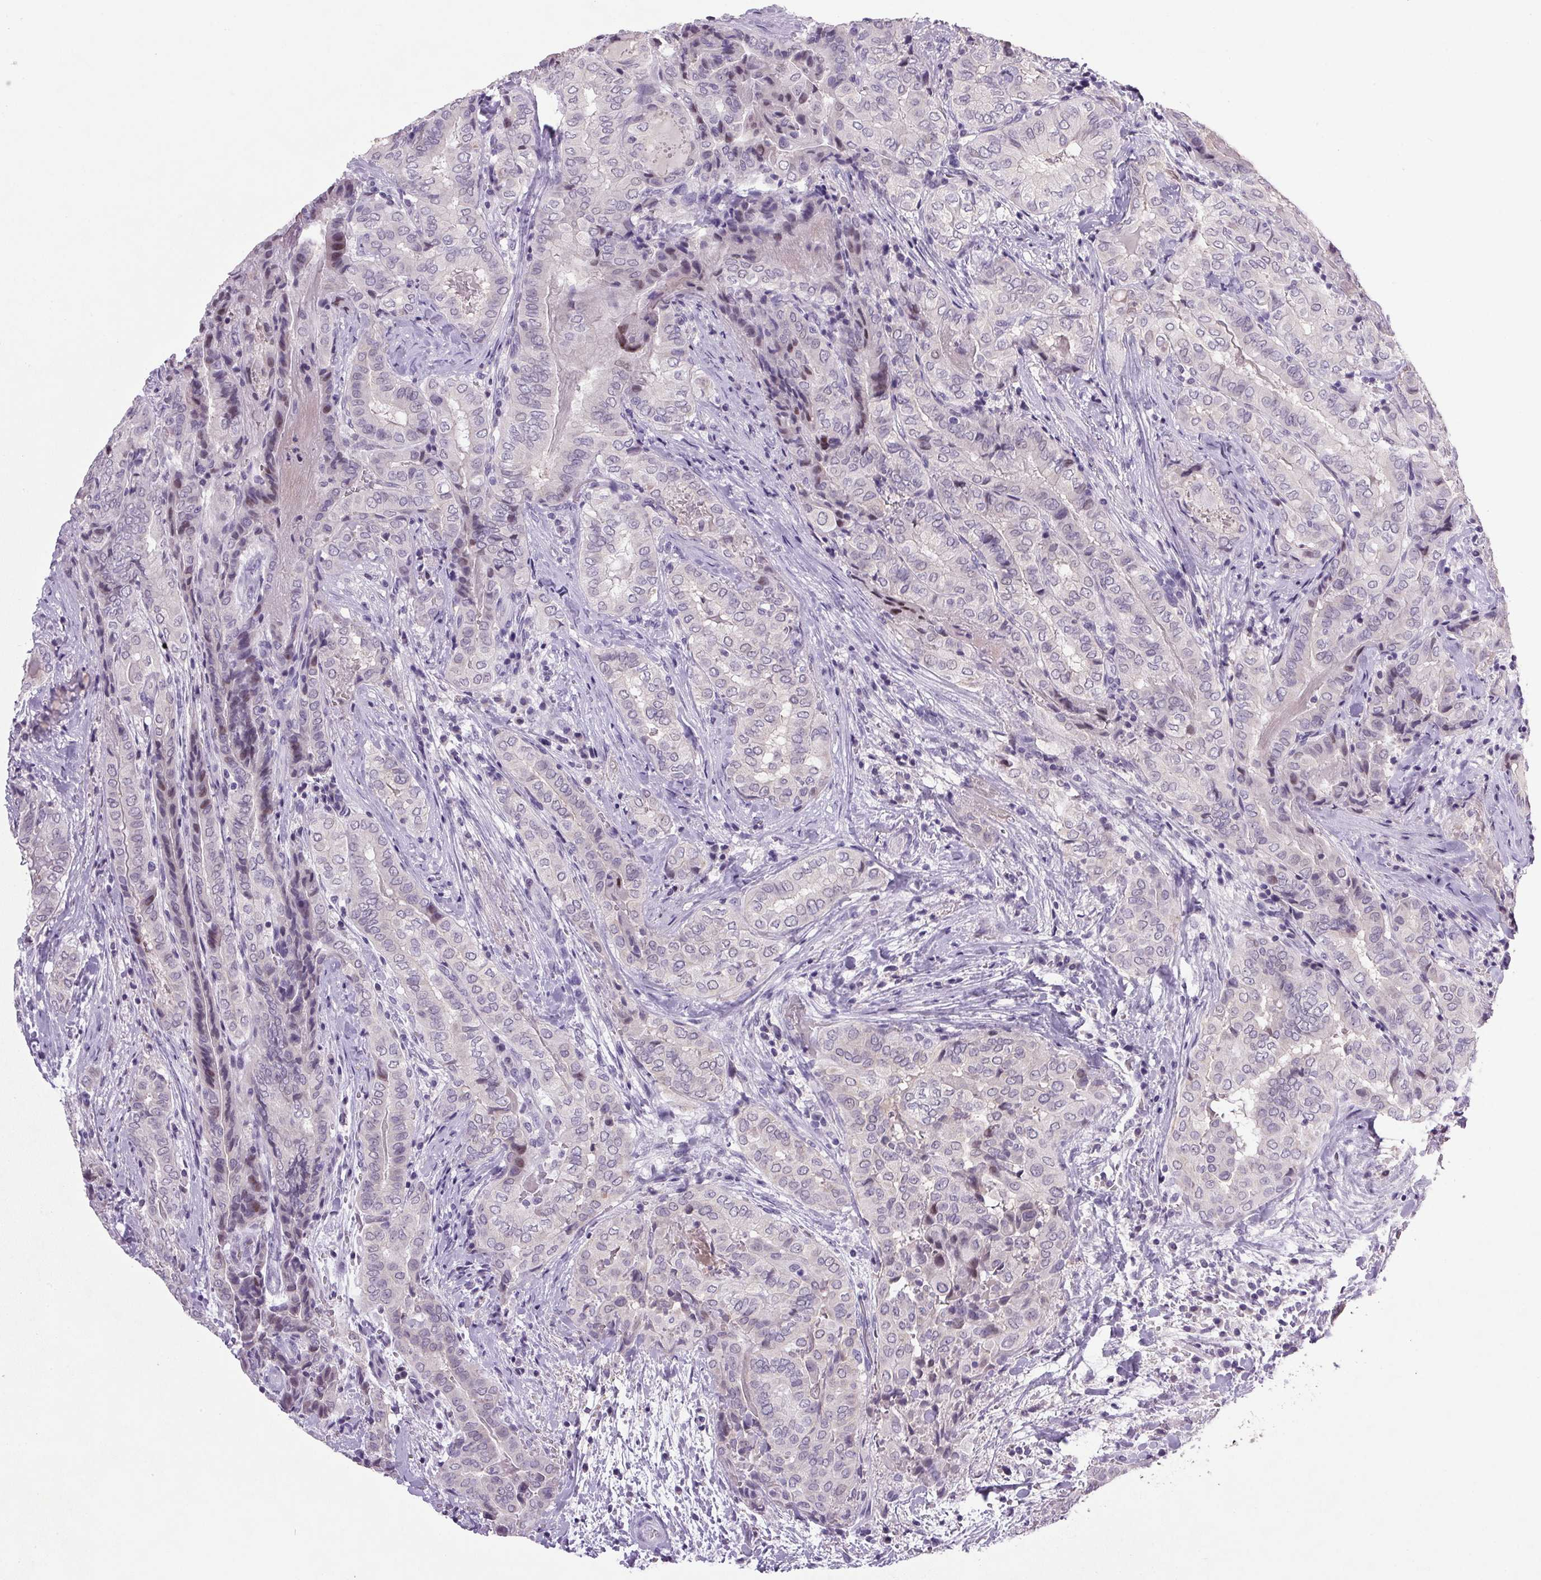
{"staining": {"intensity": "negative", "quantity": "none", "location": "none"}, "tissue": "thyroid cancer", "cell_type": "Tumor cells", "image_type": "cancer", "snomed": [{"axis": "morphology", "description": "Papillary adenocarcinoma, NOS"}, {"axis": "topography", "description": "Thyroid gland"}], "caption": "Thyroid papillary adenocarcinoma stained for a protein using IHC shows no expression tumor cells.", "gene": "TRDN", "patient": {"sex": "female", "age": 61}}